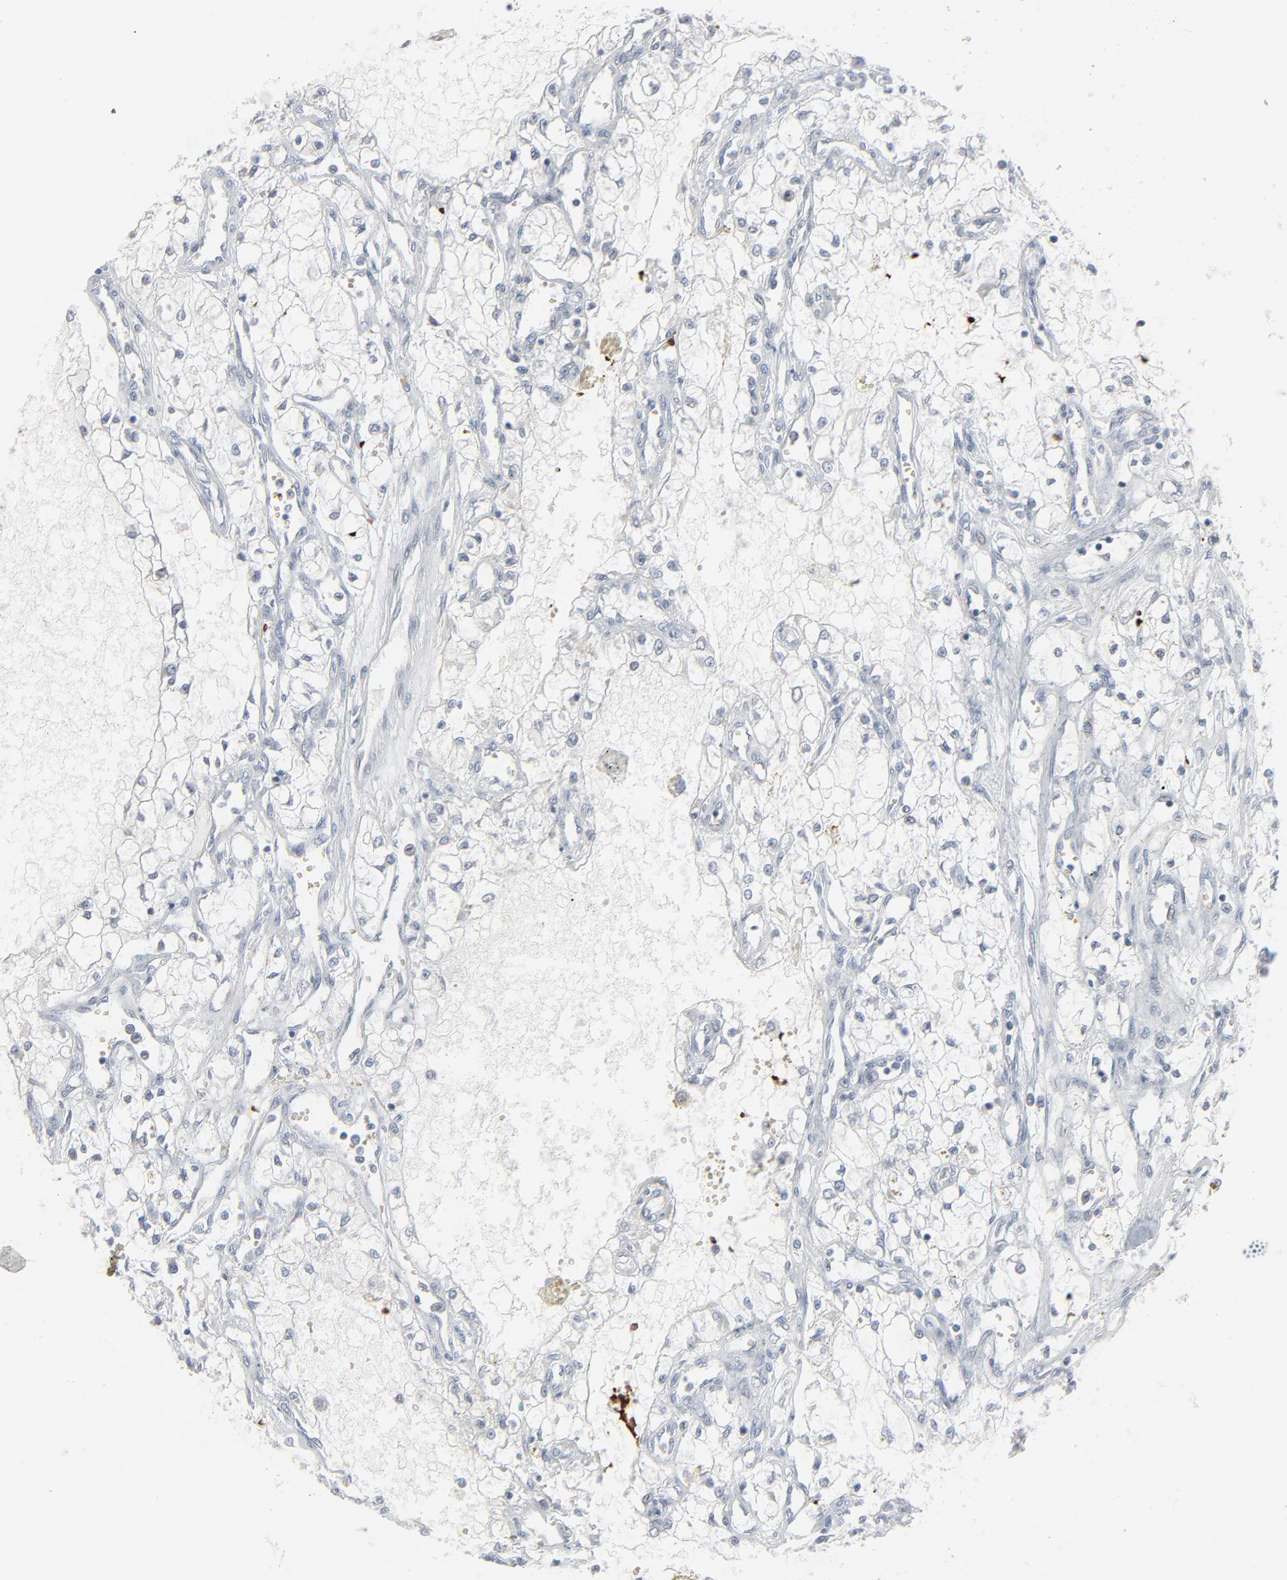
{"staining": {"intensity": "negative", "quantity": "none", "location": "none"}, "tissue": "renal cancer", "cell_type": "Tumor cells", "image_type": "cancer", "snomed": [{"axis": "morphology", "description": "Adenocarcinoma, NOS"}, {"axis": "topography", "description": "Kidney"}], "caption": "This is an IHC histopathology image of human renal adenocarcinoma. There is no positivity in tumor cells.", "gene": "SAGE1", "patient": {"sex": "male", "age": 61}}